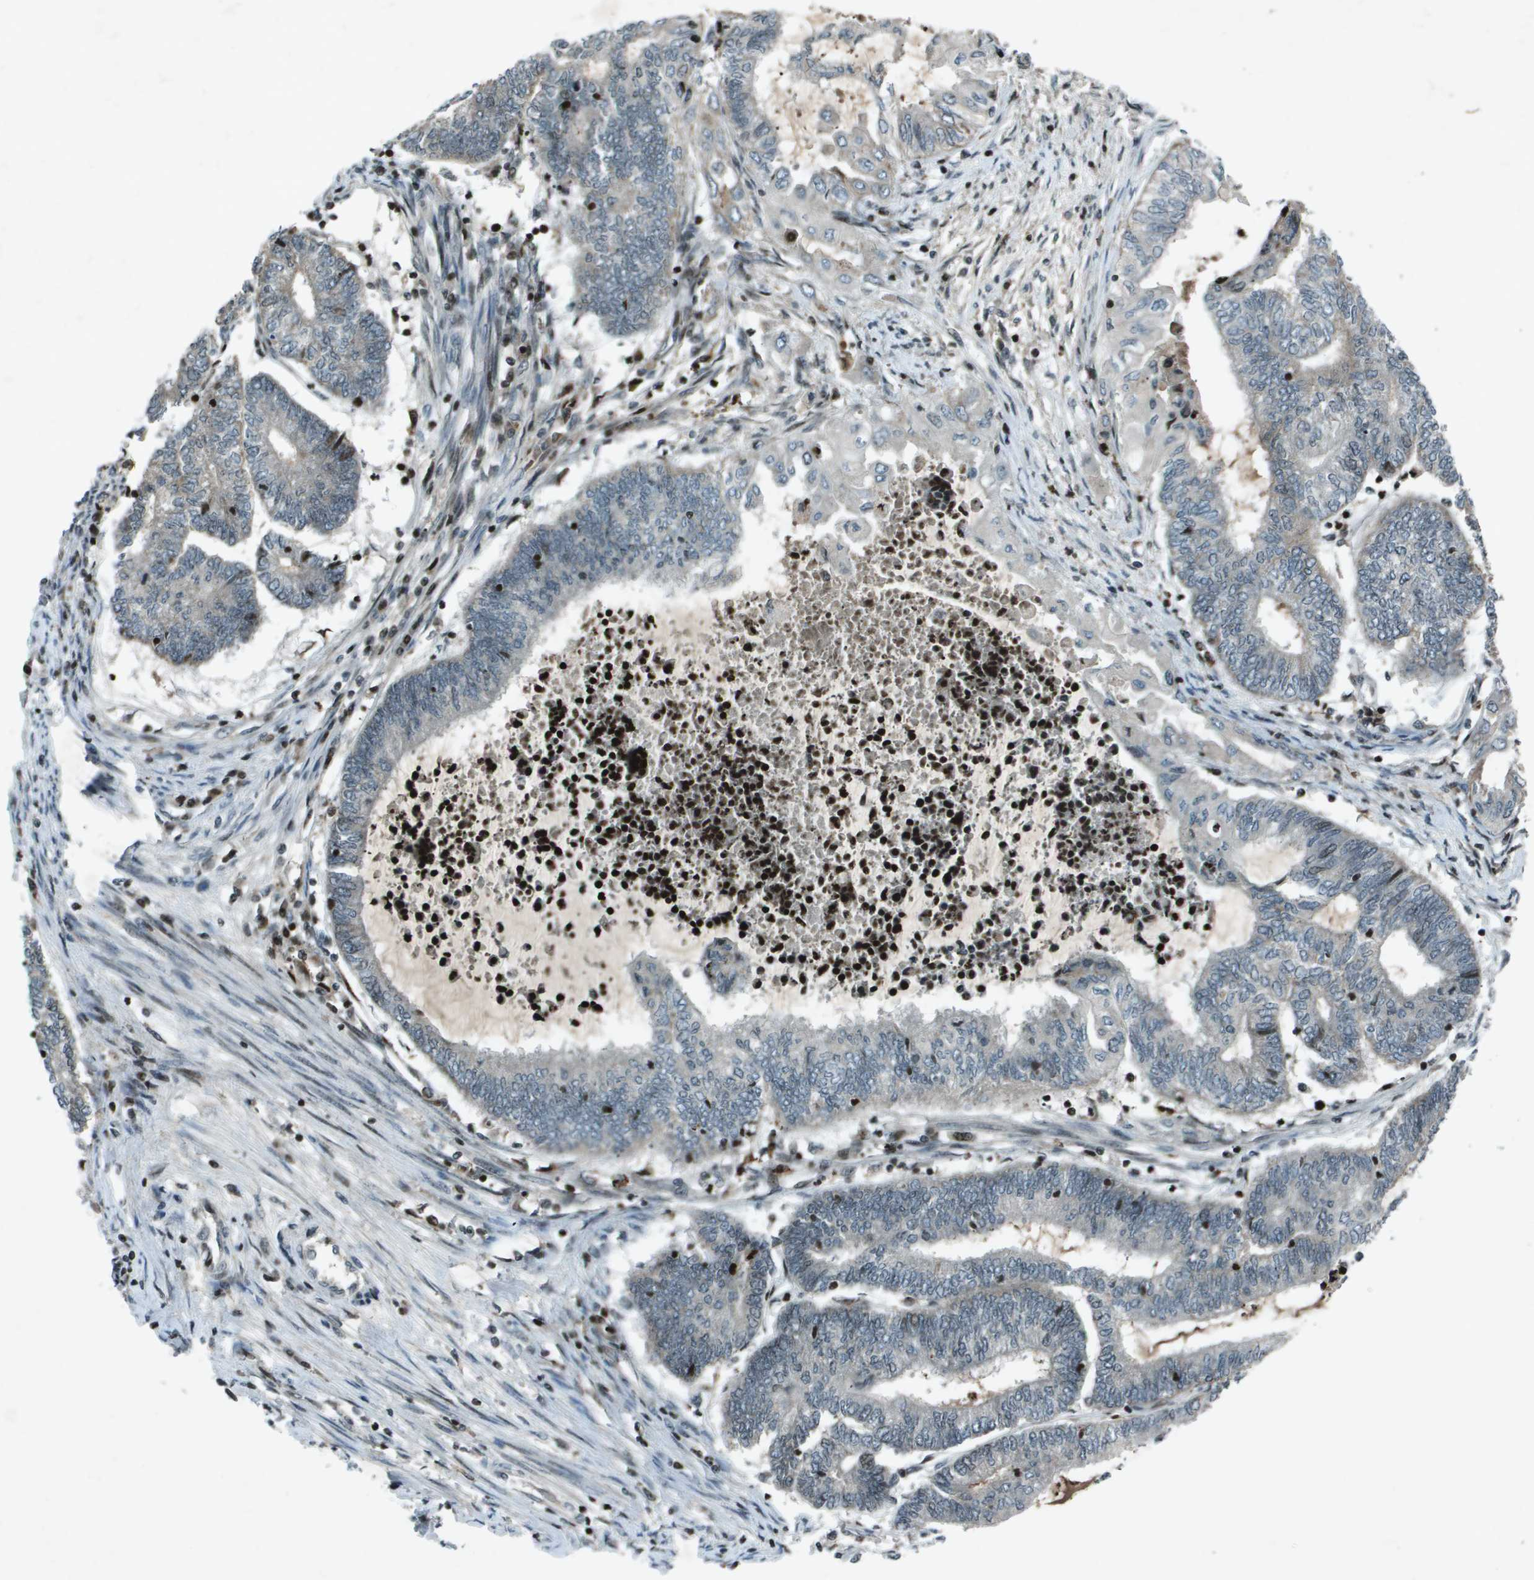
{"staining": {"intensity": "negative", "quantity": "none", "location": "none"}, "tissue": "endometrial cancer", "cell_type": "Tumor cells", "image_type": "cancer", "snomed": [{"axis": "morphology", "description": "Adenocarcinoma, NOS"}, {"axis": "topography", "description": "Uterus"}, {"axis": "topography", "description": "Endometrium"}], "caption": "The micrograph reveals no significant positivity in tumor cells of endometrial adenocarcinoma.", "gene": "CXCL12", "patient": {"sex": "female", "age": 70}}